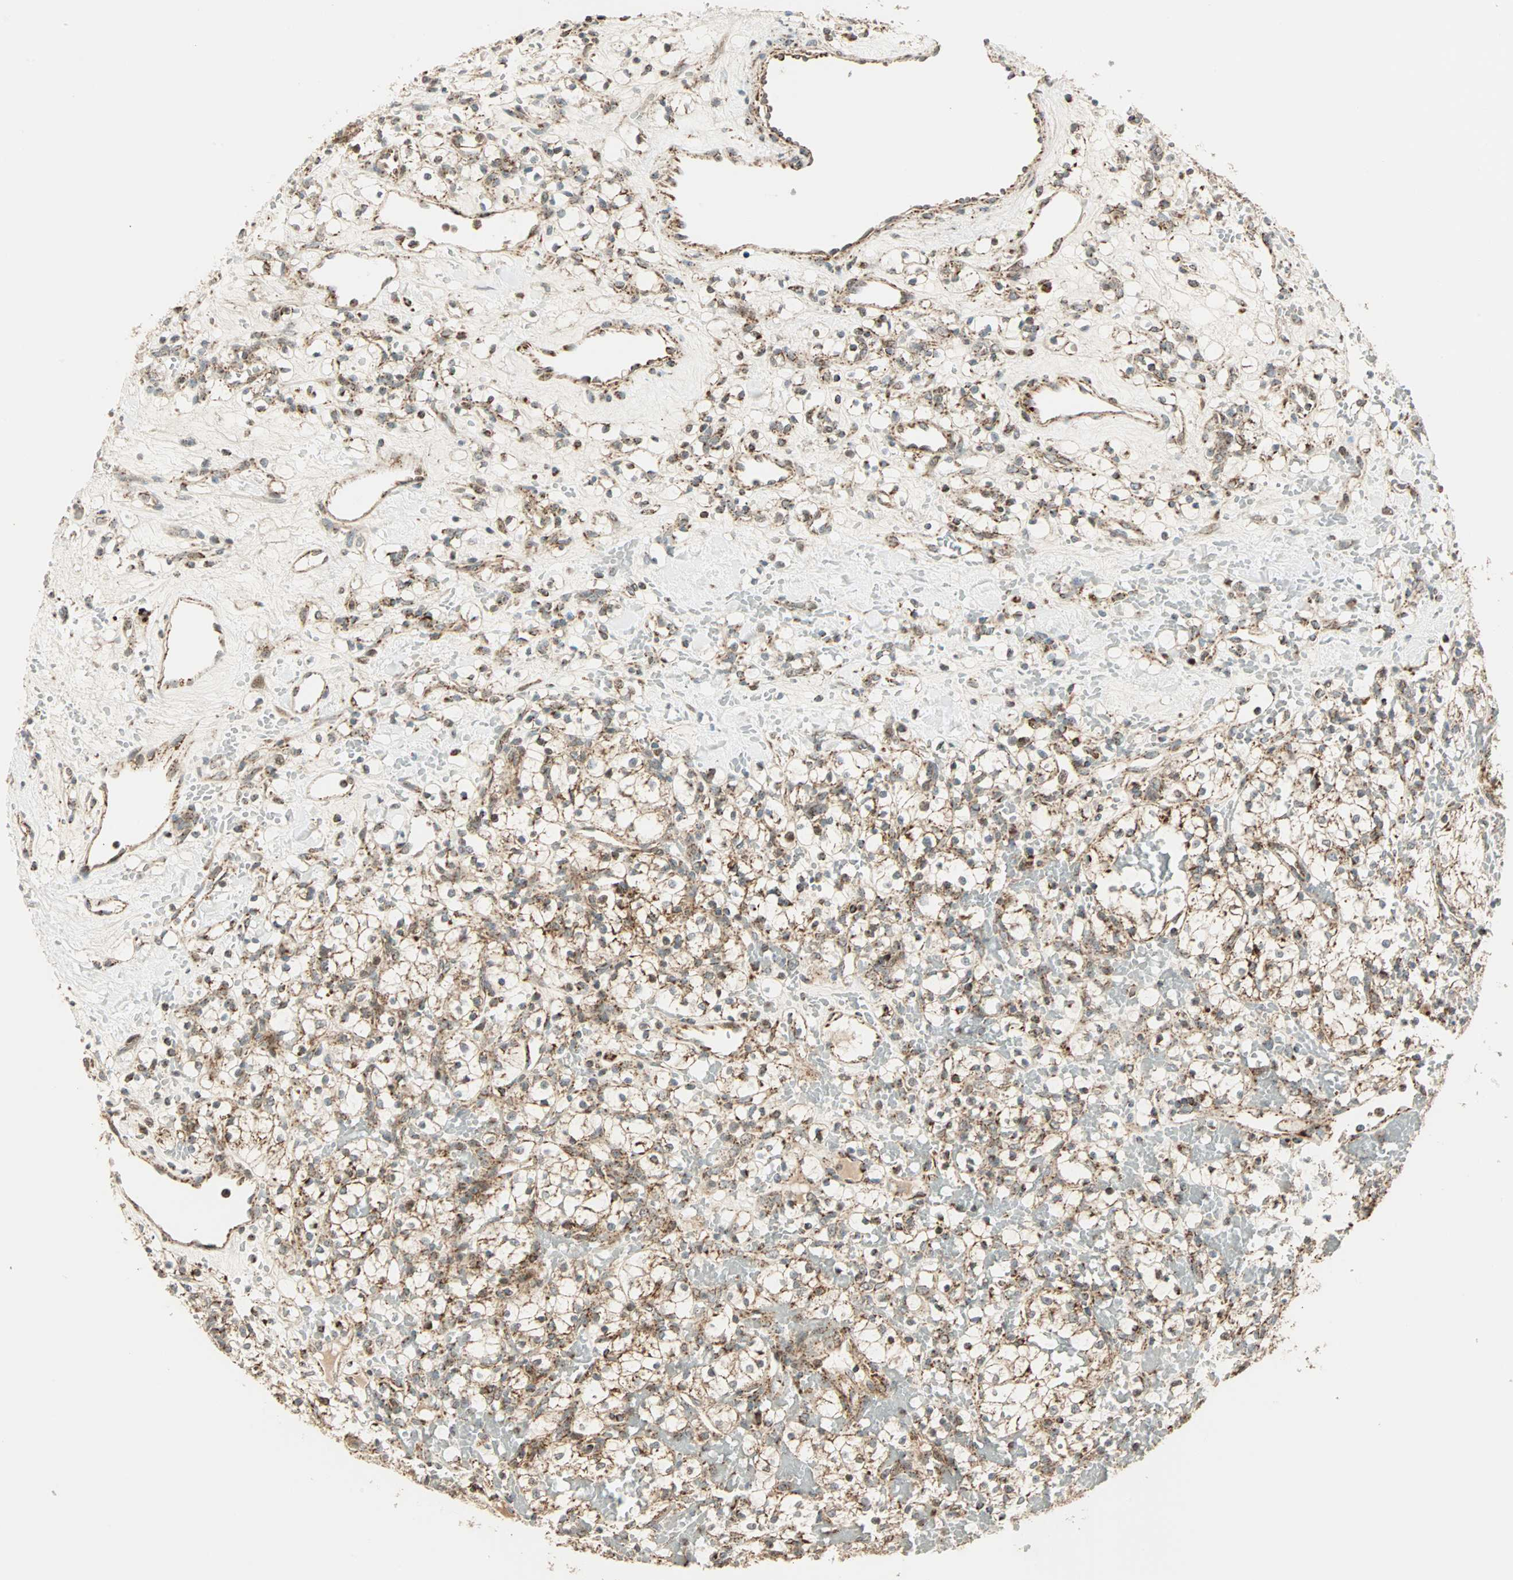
{"staining": {"intensity": "weak", "quantity": "25%-75%", "location": "cytoplasmic/membranous"}, "tissue": "renal cancer", "cell_type": "Tumor cells", "image_type": "cancer", "snomed": [{"axis": "morphology", "description": "Adenocarcinoma, NOS"}, {"axis": "topography", "description": "Kidney"}], "caption": "Renal cancer (adenocarcinoma) stained with a brown dye displays weak cytoplasmic/membranous positive staining in approximately 25%-75% of tumor cells.", "gene": "SPRY4", "patient": {"sex": "female", "age": 60}}